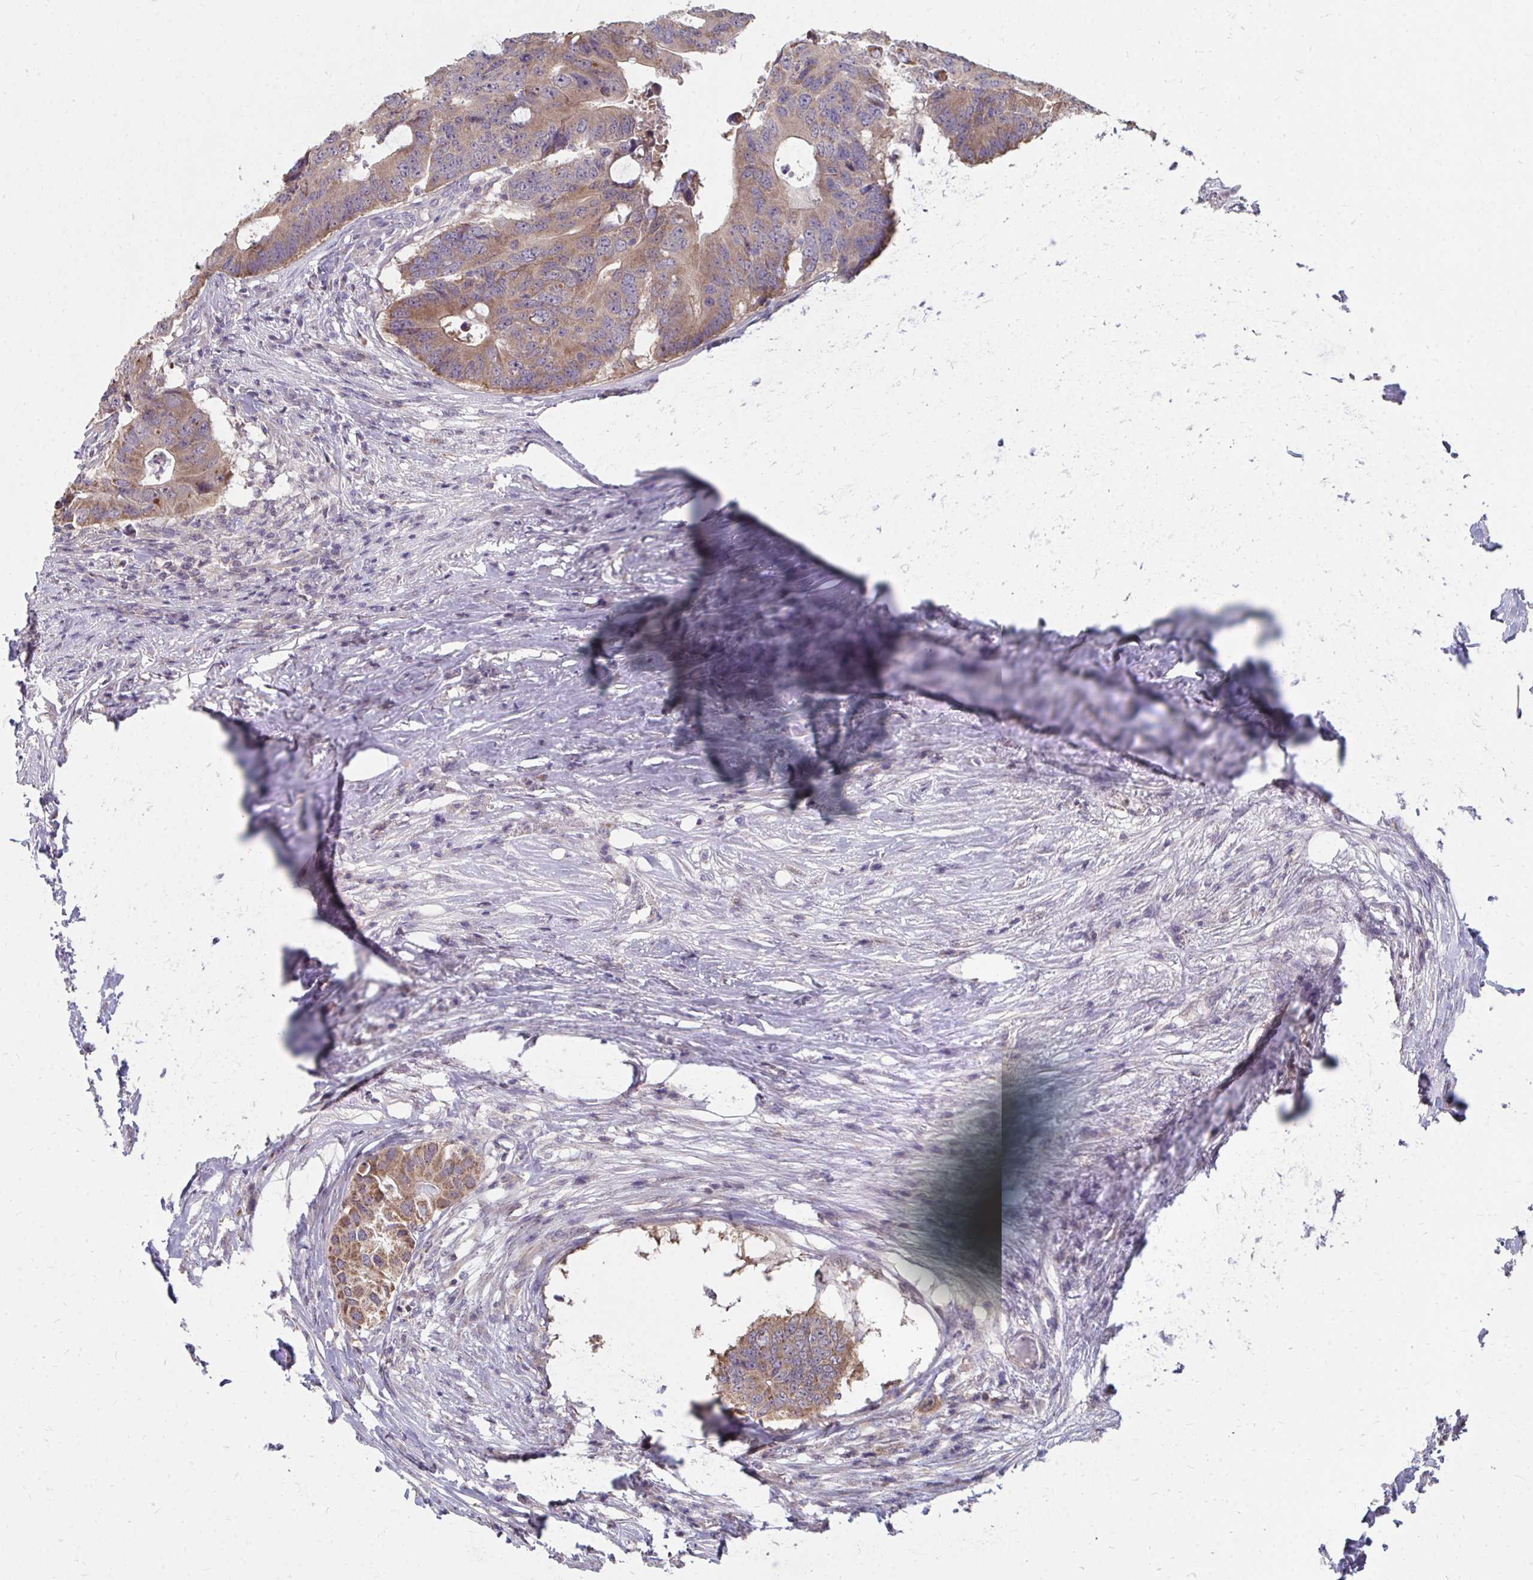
{"staining": {"intensity": "weak", "quantity": ">75%", "location": "cytoplasmic/membranous"}, "tissue": "colorectal cancer", "cell_type": "Tumor cells", "image_type": "cancer", "snomed": [{"axis": "morphology", "description": "Adenocarcinoma, NOS"}, {"axis": "topography", "description": "Colon"}], "caption": "Immunohistochemistry image of colorectal cancer (adenocarcinoma) stained for a protein (brown), which exhibits low levels of weak cytoplasmic/membranous positivity in approximately >75% of tumor cells.", "gene": "DNAJA2", "patient": {"sex": "male", "age": 71}}